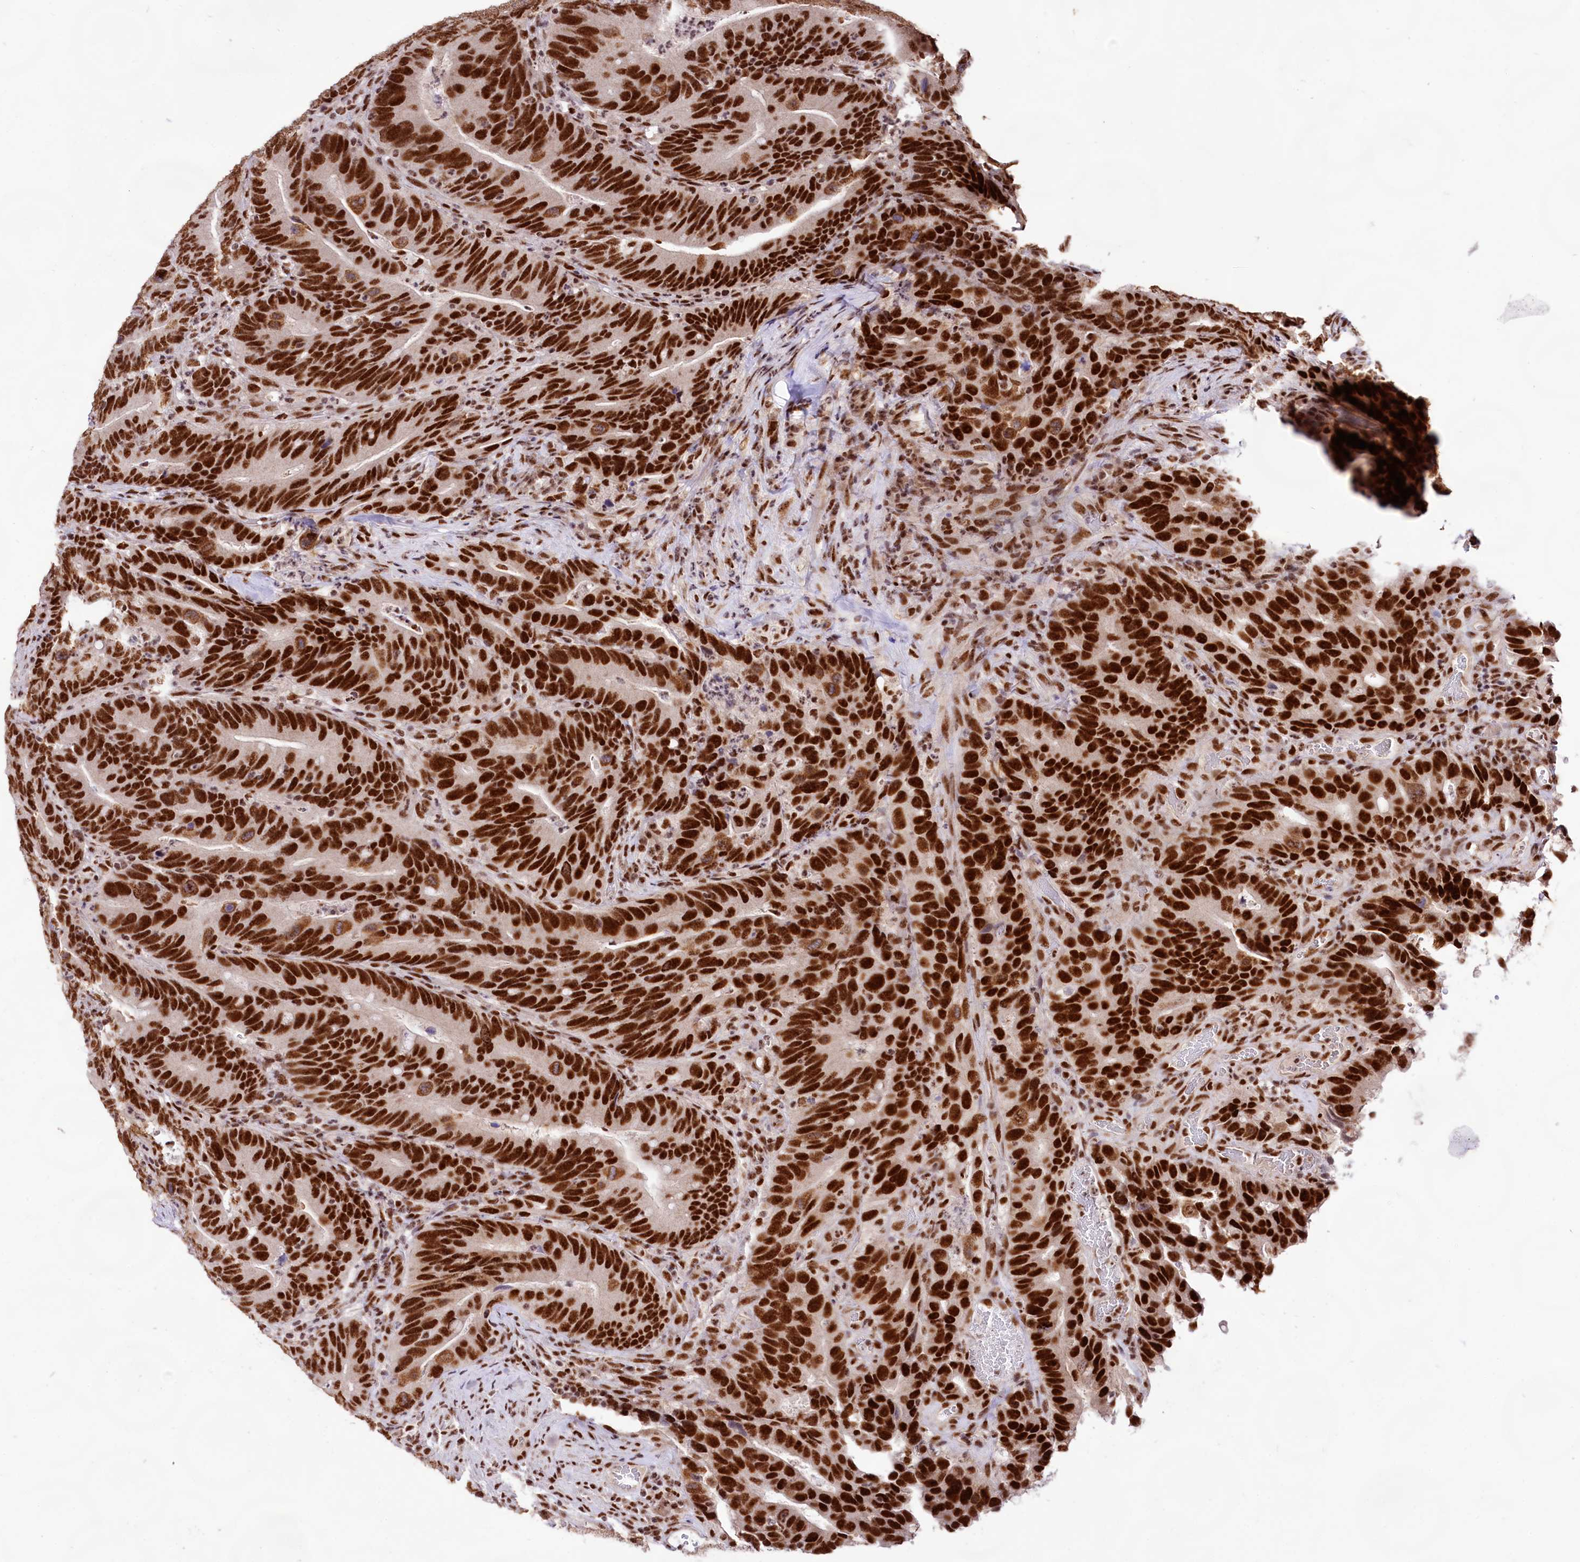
{"staining": {"intensity": "strong", "quantity": ">75%", "location": "nuclear"}, "tissue": "colorectal cancer", "cell_type": "Tumor cells", "image_type": "cancer", "snomed": [{"axis": "morphology", "description": "Adenocarcinoma, NOS"}, {"axis": "topography", "description": "Colon"}], "caption": "A photomicrograph of human colorectal cancer stained for a protein shows strong nuclear brown staining in tumor cells.", "gene": "HIRA", "patient": {"sex": "female", "age": 66}}